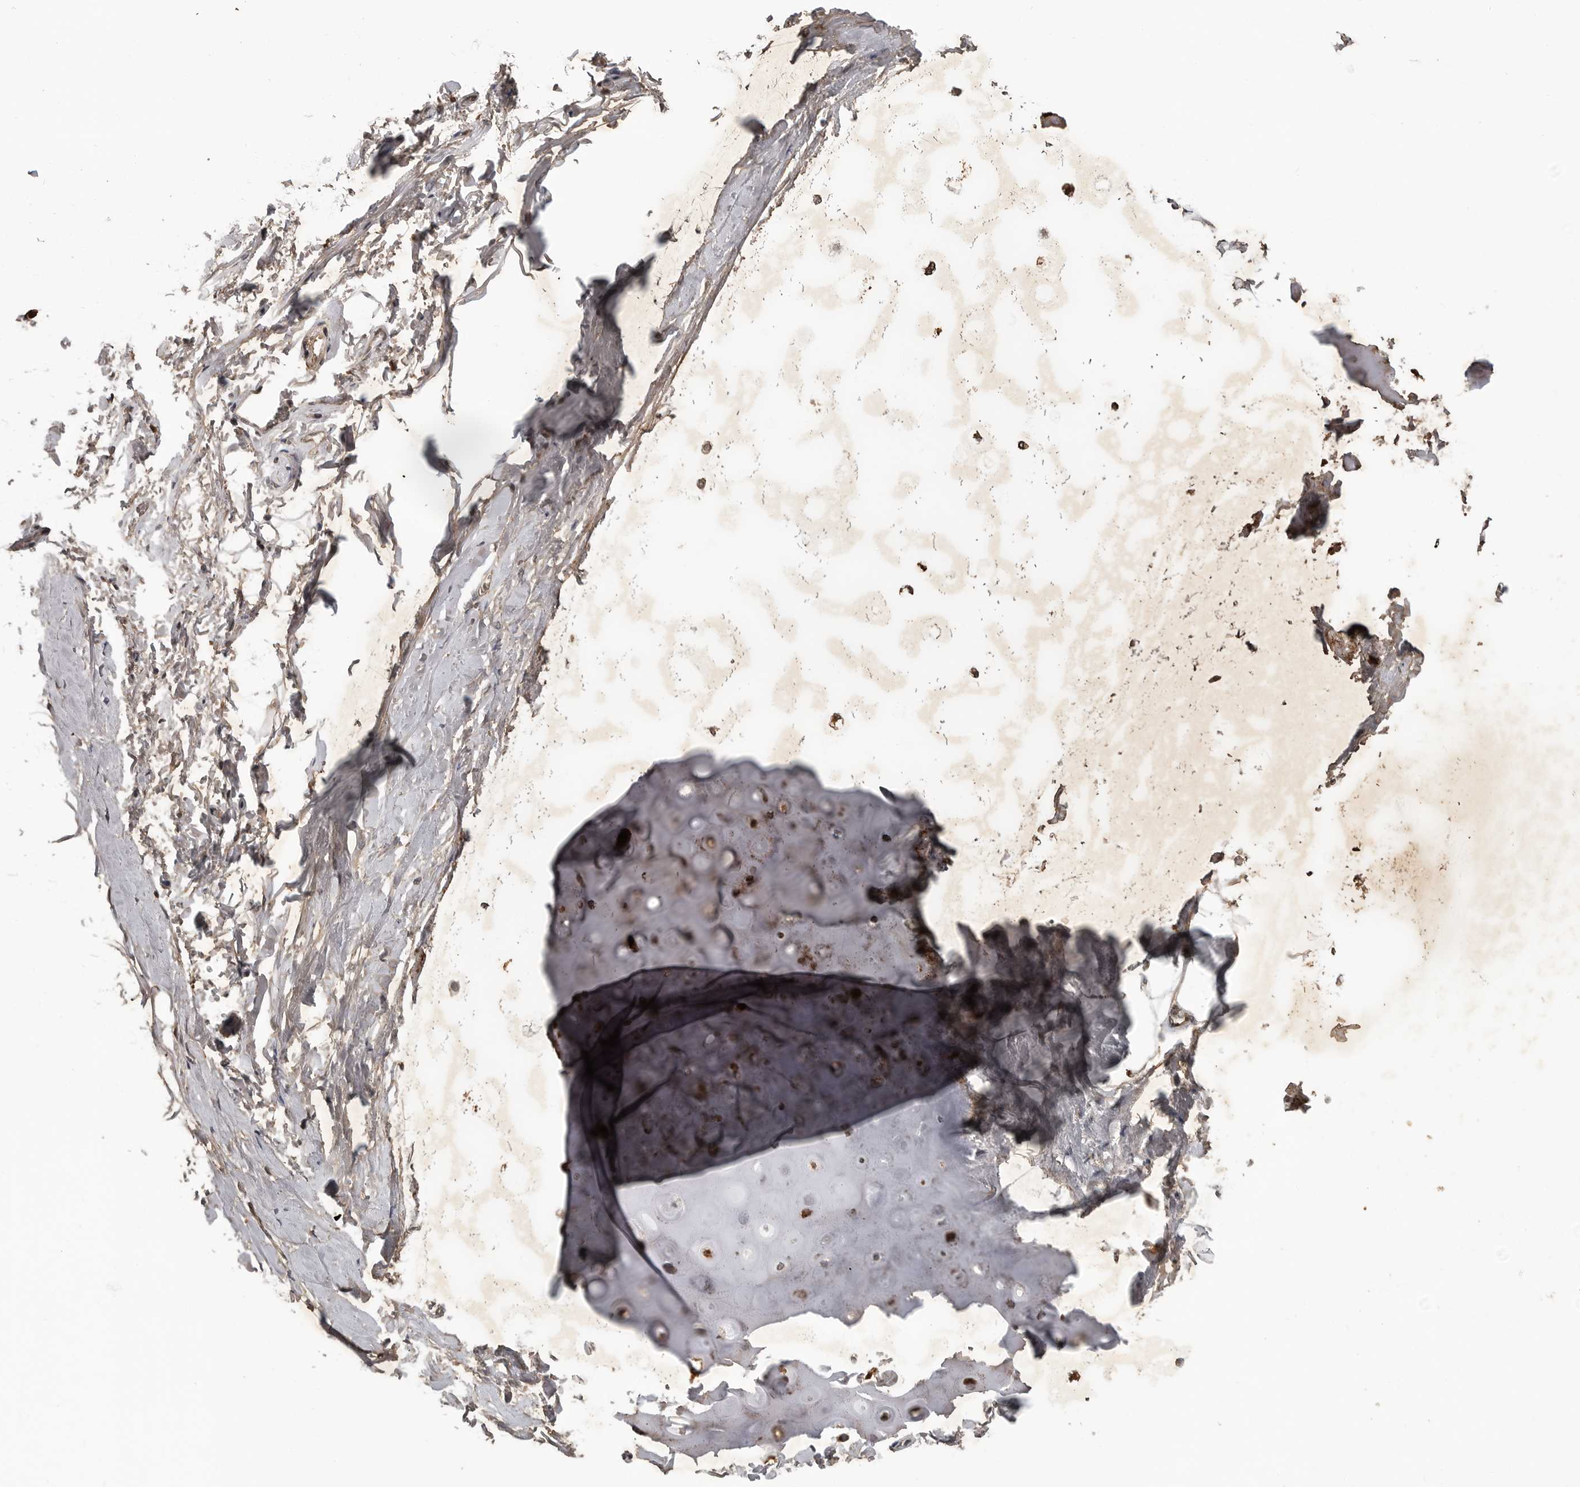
{"staining": {"intensity": "moderate", "quantity": "25%-75%", "location": "cytoplasmic/membranous,nuclear"}, "tissue": "soft tissue", "cell_type": "Chondrocytes", "image_type": "normal", "snomed": [{"axis": "morphology", "description": "Normal tissue, NOS"}, {"axis": "topography", "description": "Cartilage tissue"}, {"axis": "topography", "description": "Lung"}], "caption": "Normal soft tissue exhibits moderate cytoplasmic/membranous,nuclear positivity in about 25%-75% of chondrocytes.", "gene": "AKAP7", "patient": {"sex": "female", "age": 77}}